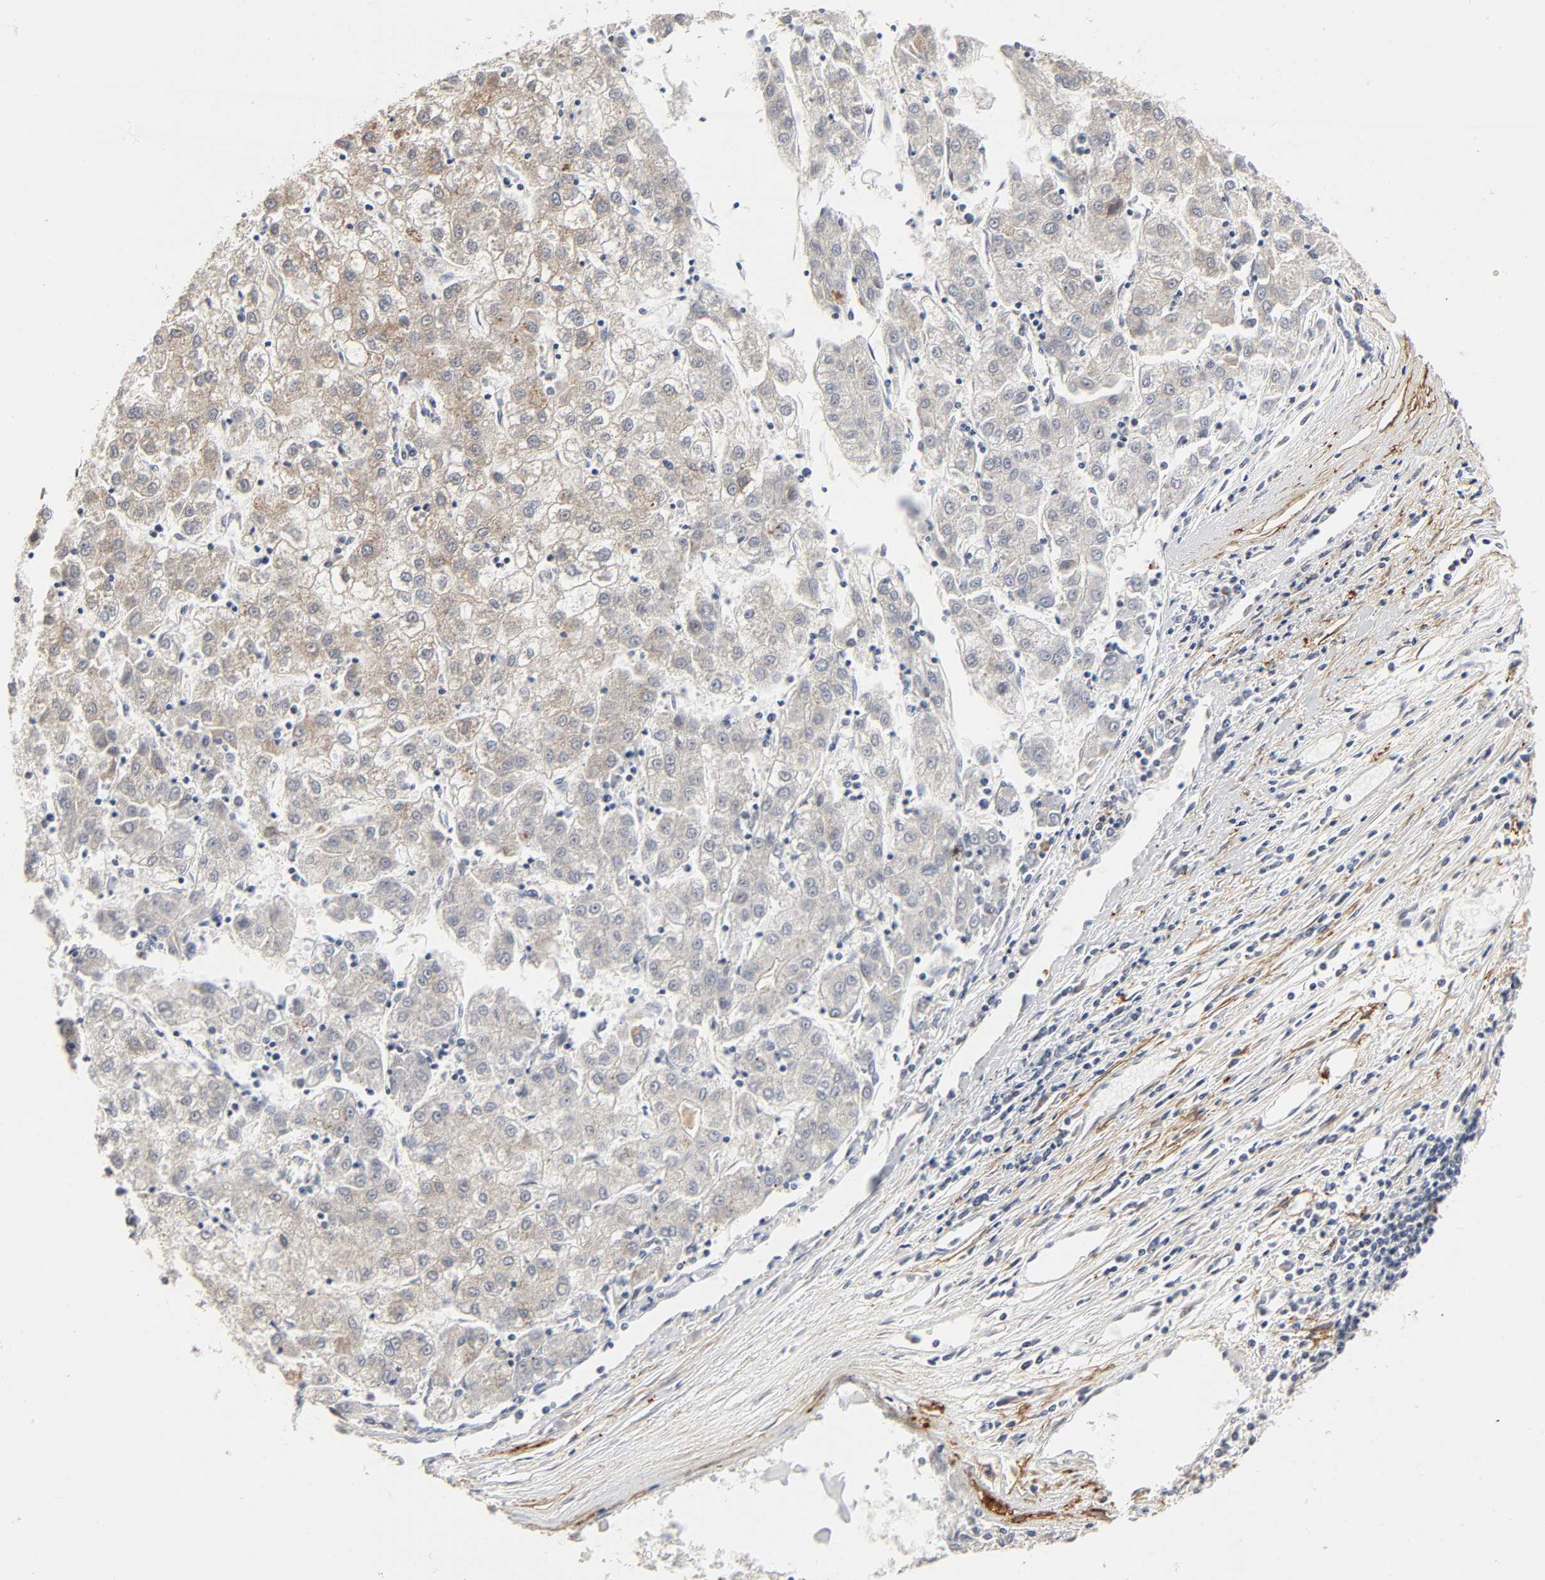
{"staining": {"intensity": "weak", "quantity": "25%-75%", "location": "cytoplasmic/membranous"}, "tissue": "liver cancer", "cell_type": "Tumor cells", "image_type": "cancer", "snomed": [{"axis": "morphology", "description": "Carcinoma, Hepatocellular, NOS"}, {"axis": "topography", "description": "Liver"}], "caption": "Immunohistochemical staining of human hepatocellular carcinoma (liver) displays low levels of weak cytoplasmic/membranous positivity in approximately 25%-75% of tumor cells.", "gene": "ZKSCAN8", "patient": {"sex": "male", "age": 72}}